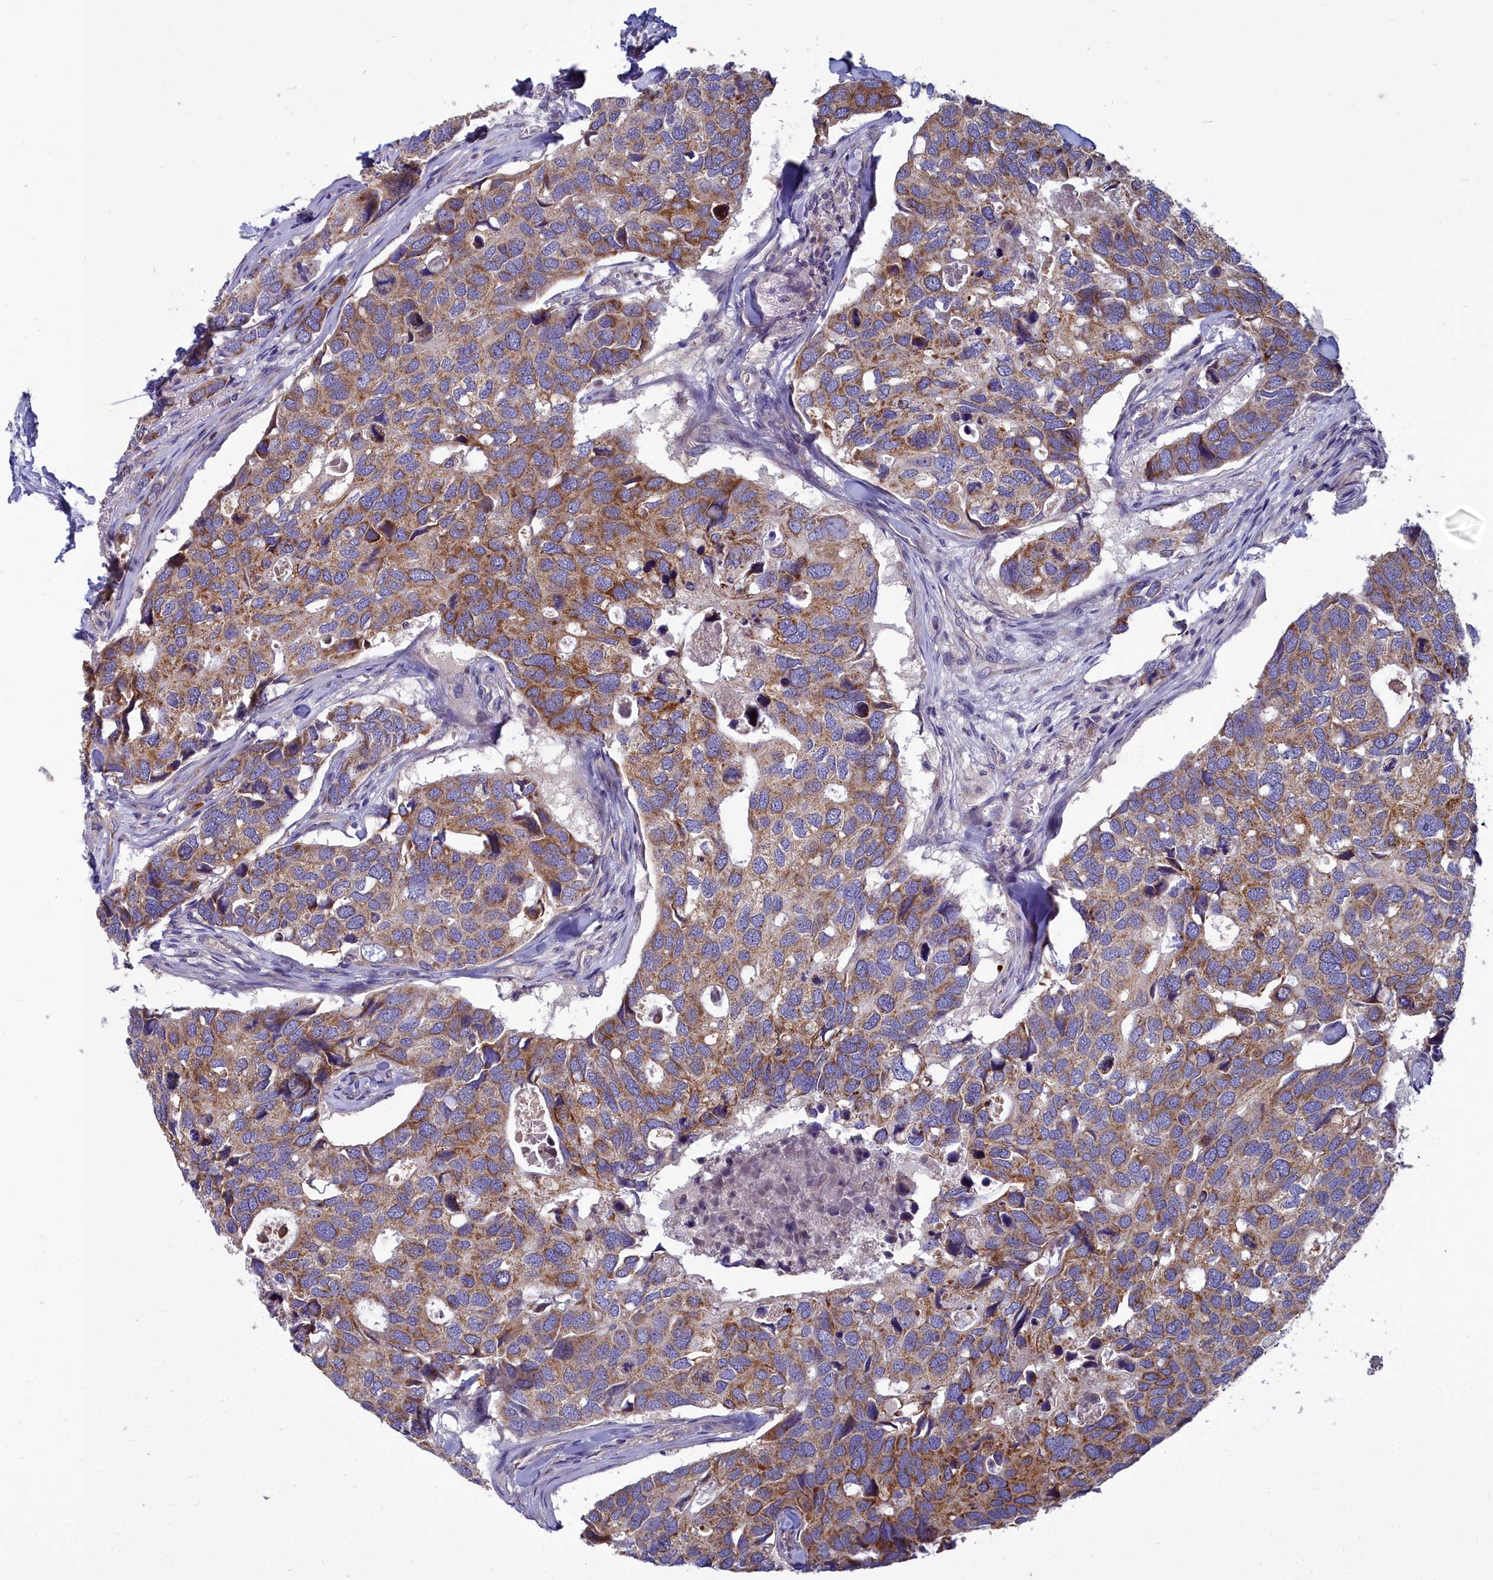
{"staining": {"intensity": "moderate", "quantity": ">75%", "location": "cytoplasmic/membranous"}, "tissue": "breast cancer", "cell_type": "Tumor cells", "image_type": "cancer", "snomed": [{"axis": "morphology", "description": "Duct carcinoma"}, {"axis": "topography", "description": "Breast"}], "caption": "Immunohistochemistry staining of breast cancer, which displays medium levels of moderate cytoplasmic/membranous expression in approximately >75% of tumor cells indicating moderate cytoplasmic/membranous protein staining. The staining was performed using DAB (3,3'-diaminobenzidine) (brown) for protein detection and nuclei were counterstained in hematoxylin (blue).", "gene": "COX20", "patient": {"sex": "female", "age": 83}}